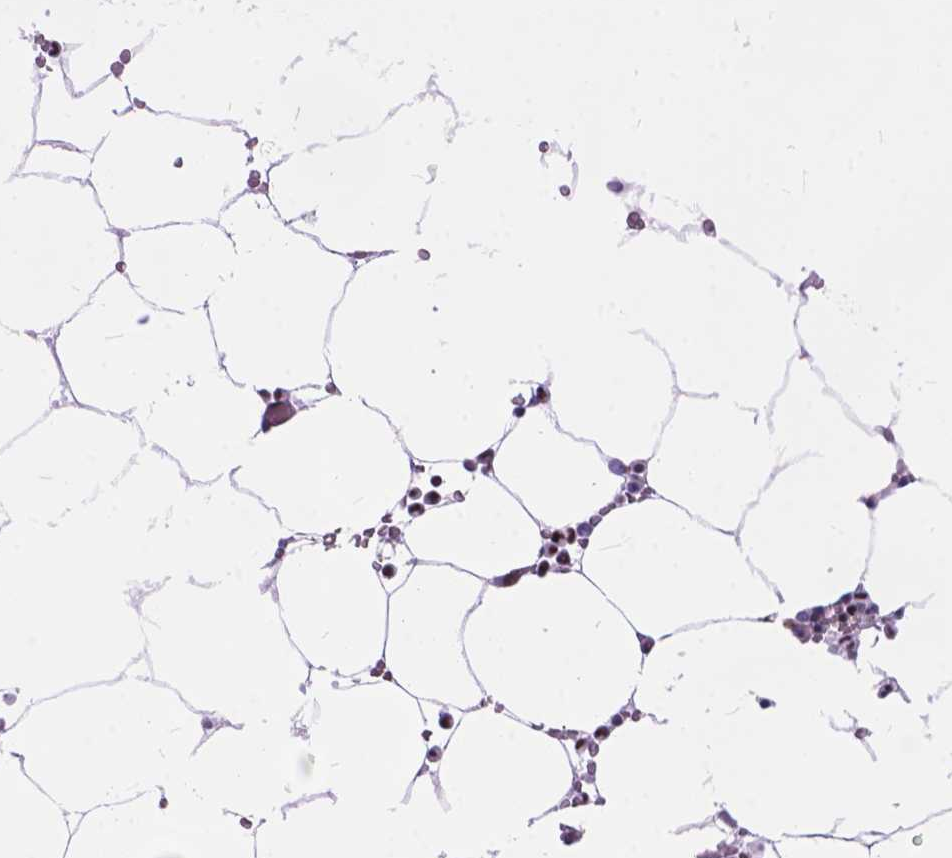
{"staining": {"intensity": "moderate", "quantity": "<25%", "location": "nuclear"}, "tissue": "bone marrow", "cell_type": "Hematopoietic cells", "image_type": "normal", "snomed": [{"axis": "morphology", "description": "Normal tissue, NOS"}, {"axis": "topography", "description": "Bone marrow"}], "caption": "Moderate nuclear positivity for a protein is appreciated in approximately <25% of hematopoietic cells of benign bone marrow using immunohistochemistry (IHC).", "gene": "POLE4", "patient": {"sex": "female", "age": 52}}